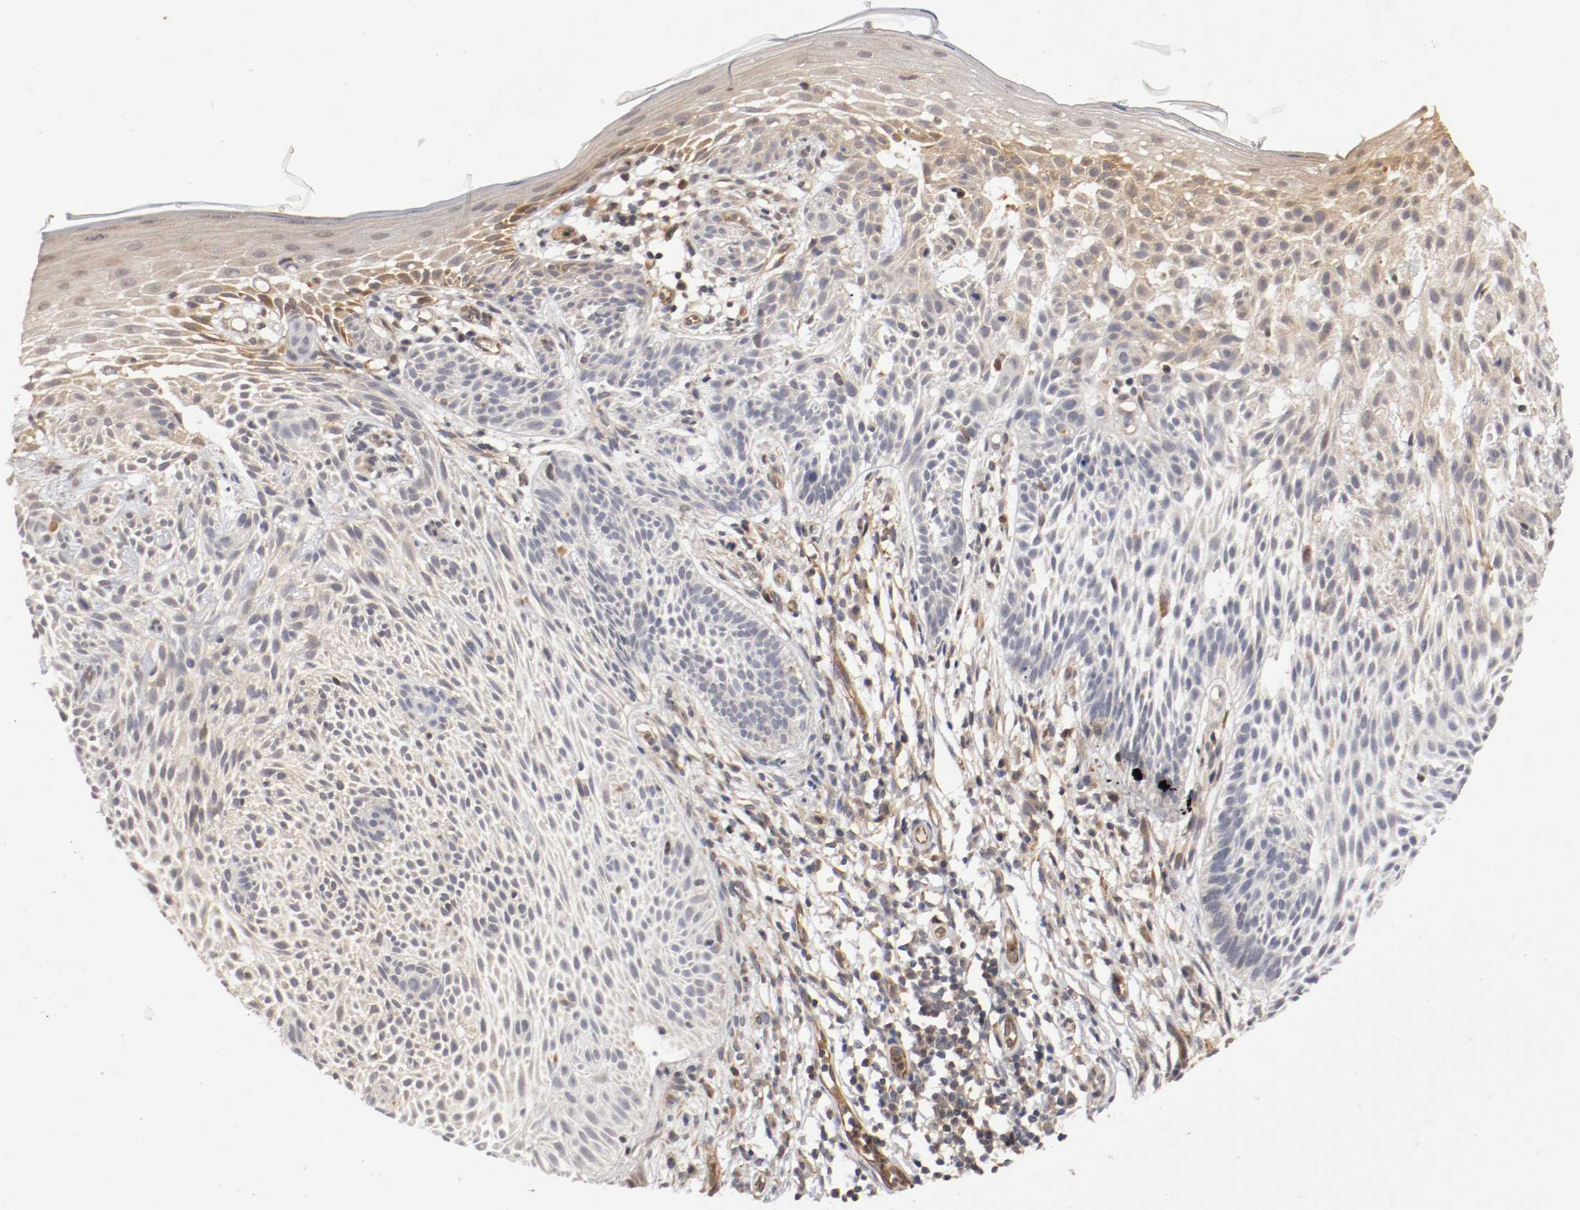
{"staining": {"intensity": "weak", "quantity": "<25%", "location": "cytoplasmic/membranous"}, "tissue": "skin cancer", "cell_type": "Tumor cells", "image_type": "cancer", "snomed": [{"axis": "morphology", "description": "Normal tissue, NOS"}, {"axis": "morphology", "description": "Basal cell carcinoma"}, {"axis": "topography", "description": "Skin"}], "caption": "A photomicrograph of skin basal cell carcinoma stained for a protein exhibits no brown staining in tumor cells.", "gene": "RBM23", "patient": {"sex": "female", "age": 69}}